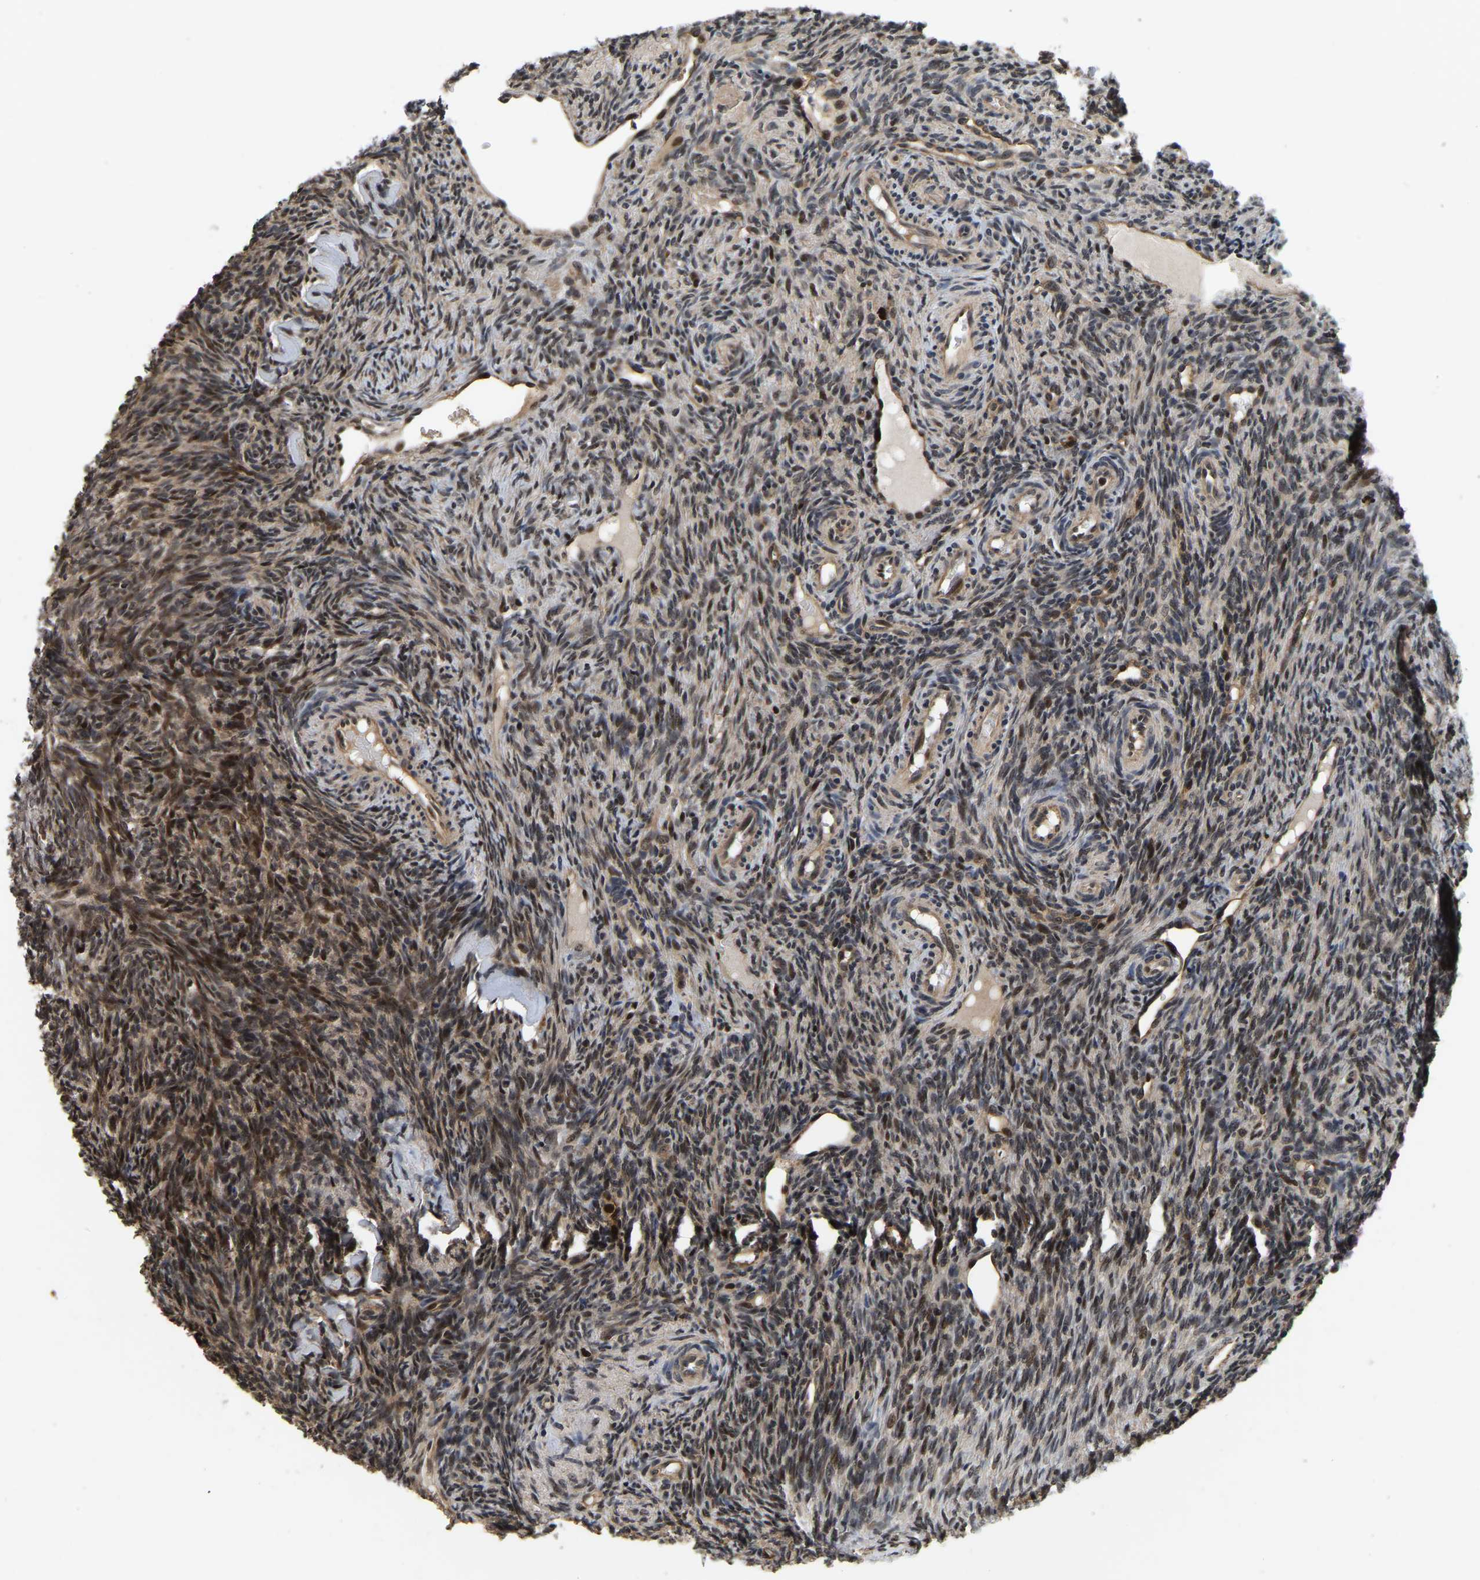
{"staining": {"intensity": "moderate", "quantity": "25%-75%", "location": "cytoplasmic/membranous,nuclear"}, "tissue": "ovary", "cell_type": "Follicle cells", "image_type": "normal", "snomed": [{"axis": "morphology", "description": "Normal tissue, NOS"}, {"axis": "topography", "description": "Ovary"}], "caption": "This micrograph reveals IHC staining of unremarkable human ovary, with medium moderate cytoplasmic/membranous,nuclear expression in about 25%-75% of follicle cells.", "gene": "CIAO1", "patient": {"sex": "female", "age": 41}}